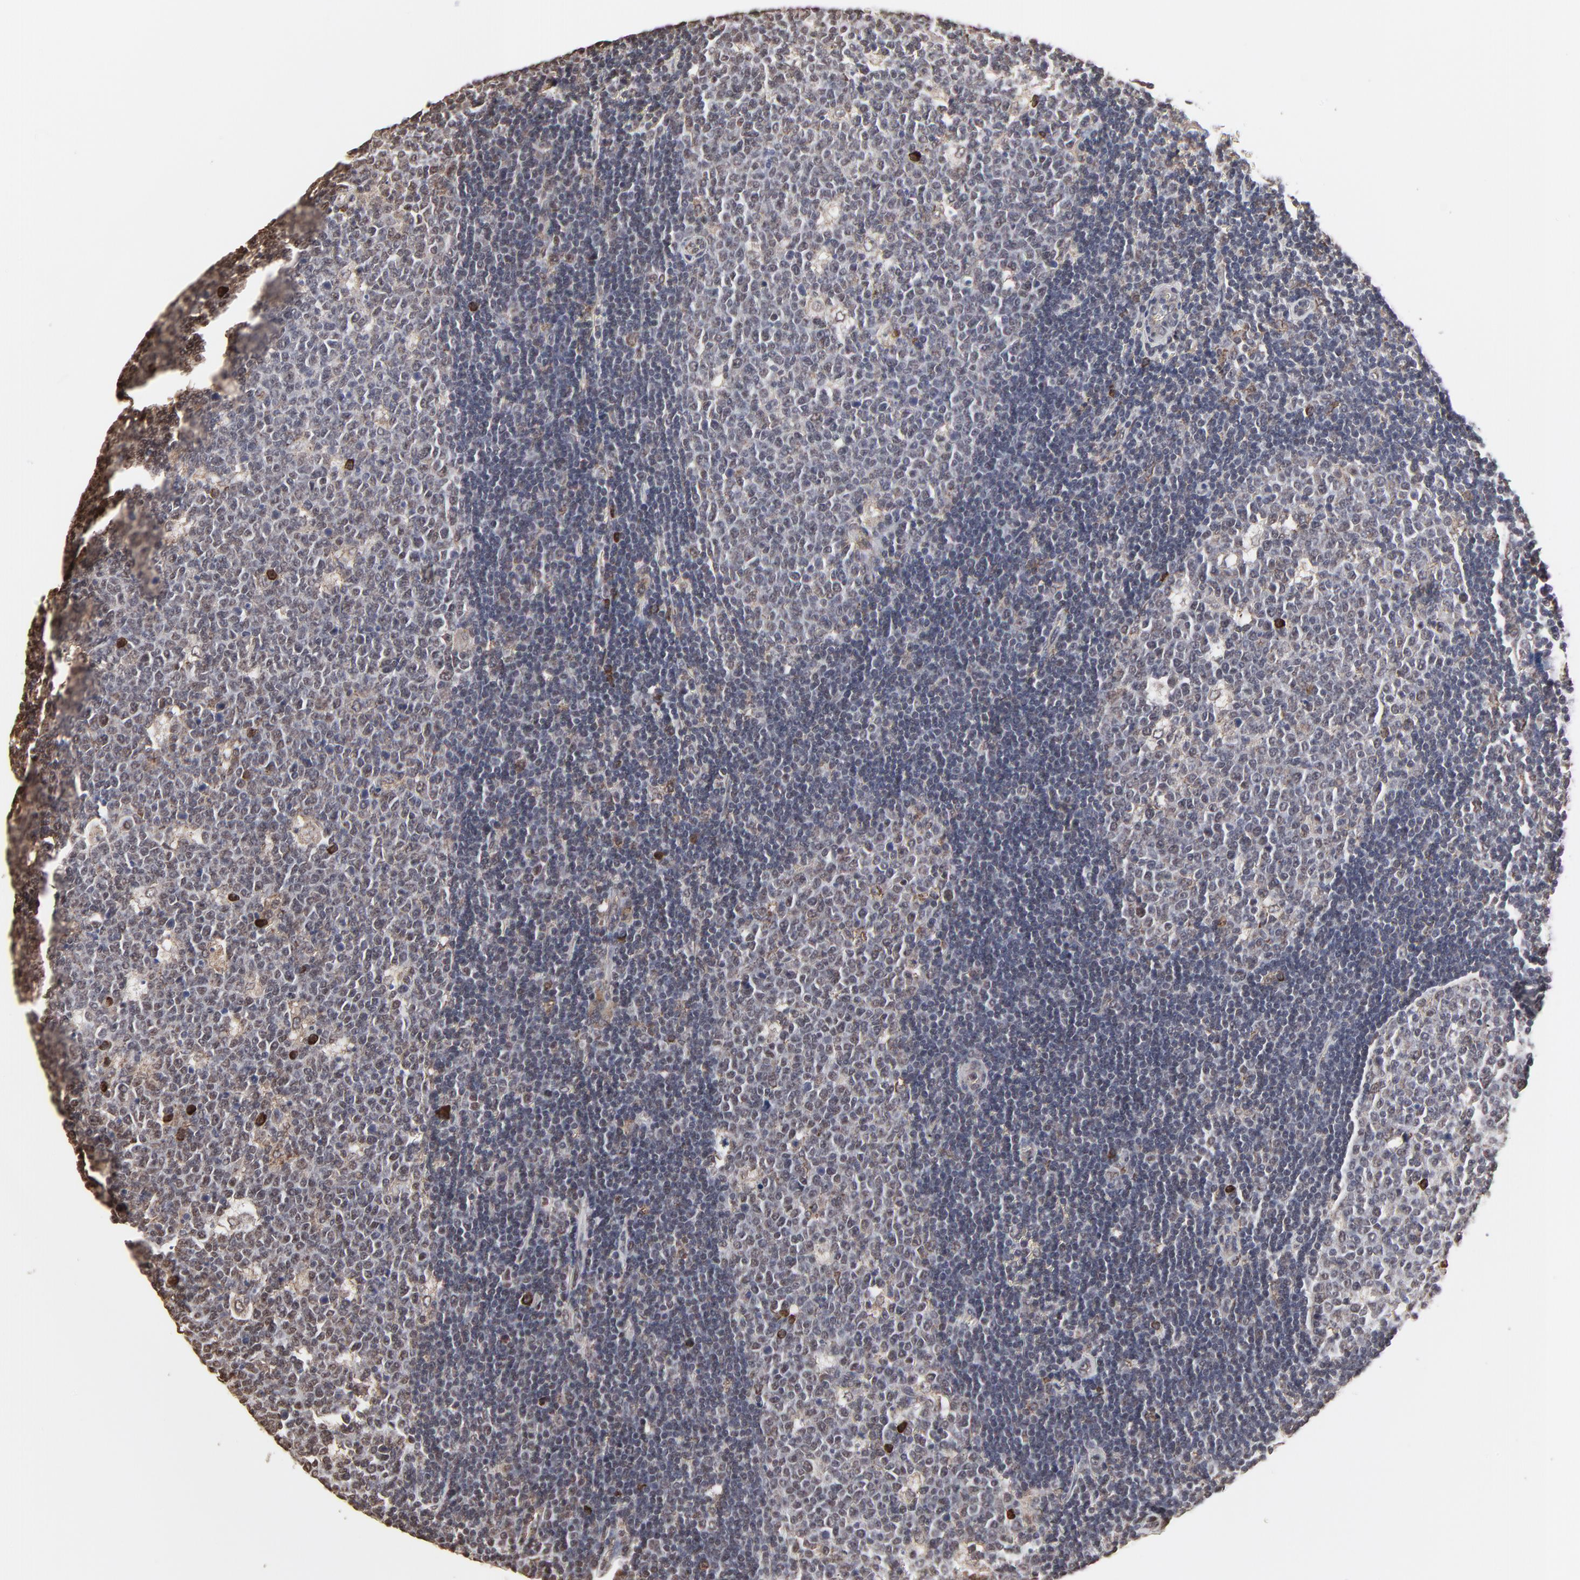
{"staining": {"intensity": "weak", "quantity": "25%-75%", "location": "cytoplasmic/membranous"}, "tissue": "lymph node", "cell_type": "Germinal center cells", "image_type": "normal", "snomed": [{"axis": "morphology", "description": "Normal tissue, NOS"}, {"axis": "topography", "description": "Lymph node"}, {"axis": "topography", "description": "Salivary gland"}], "caption": "This image displays immunohistochemistry staining of unremarkable human lymph node, with low weak cytoplasmic/membranous positivity in approximately 25%-75% of germinal center cells.", "gene": "CHM", "patient": {"sex": "male", "age": 8}}